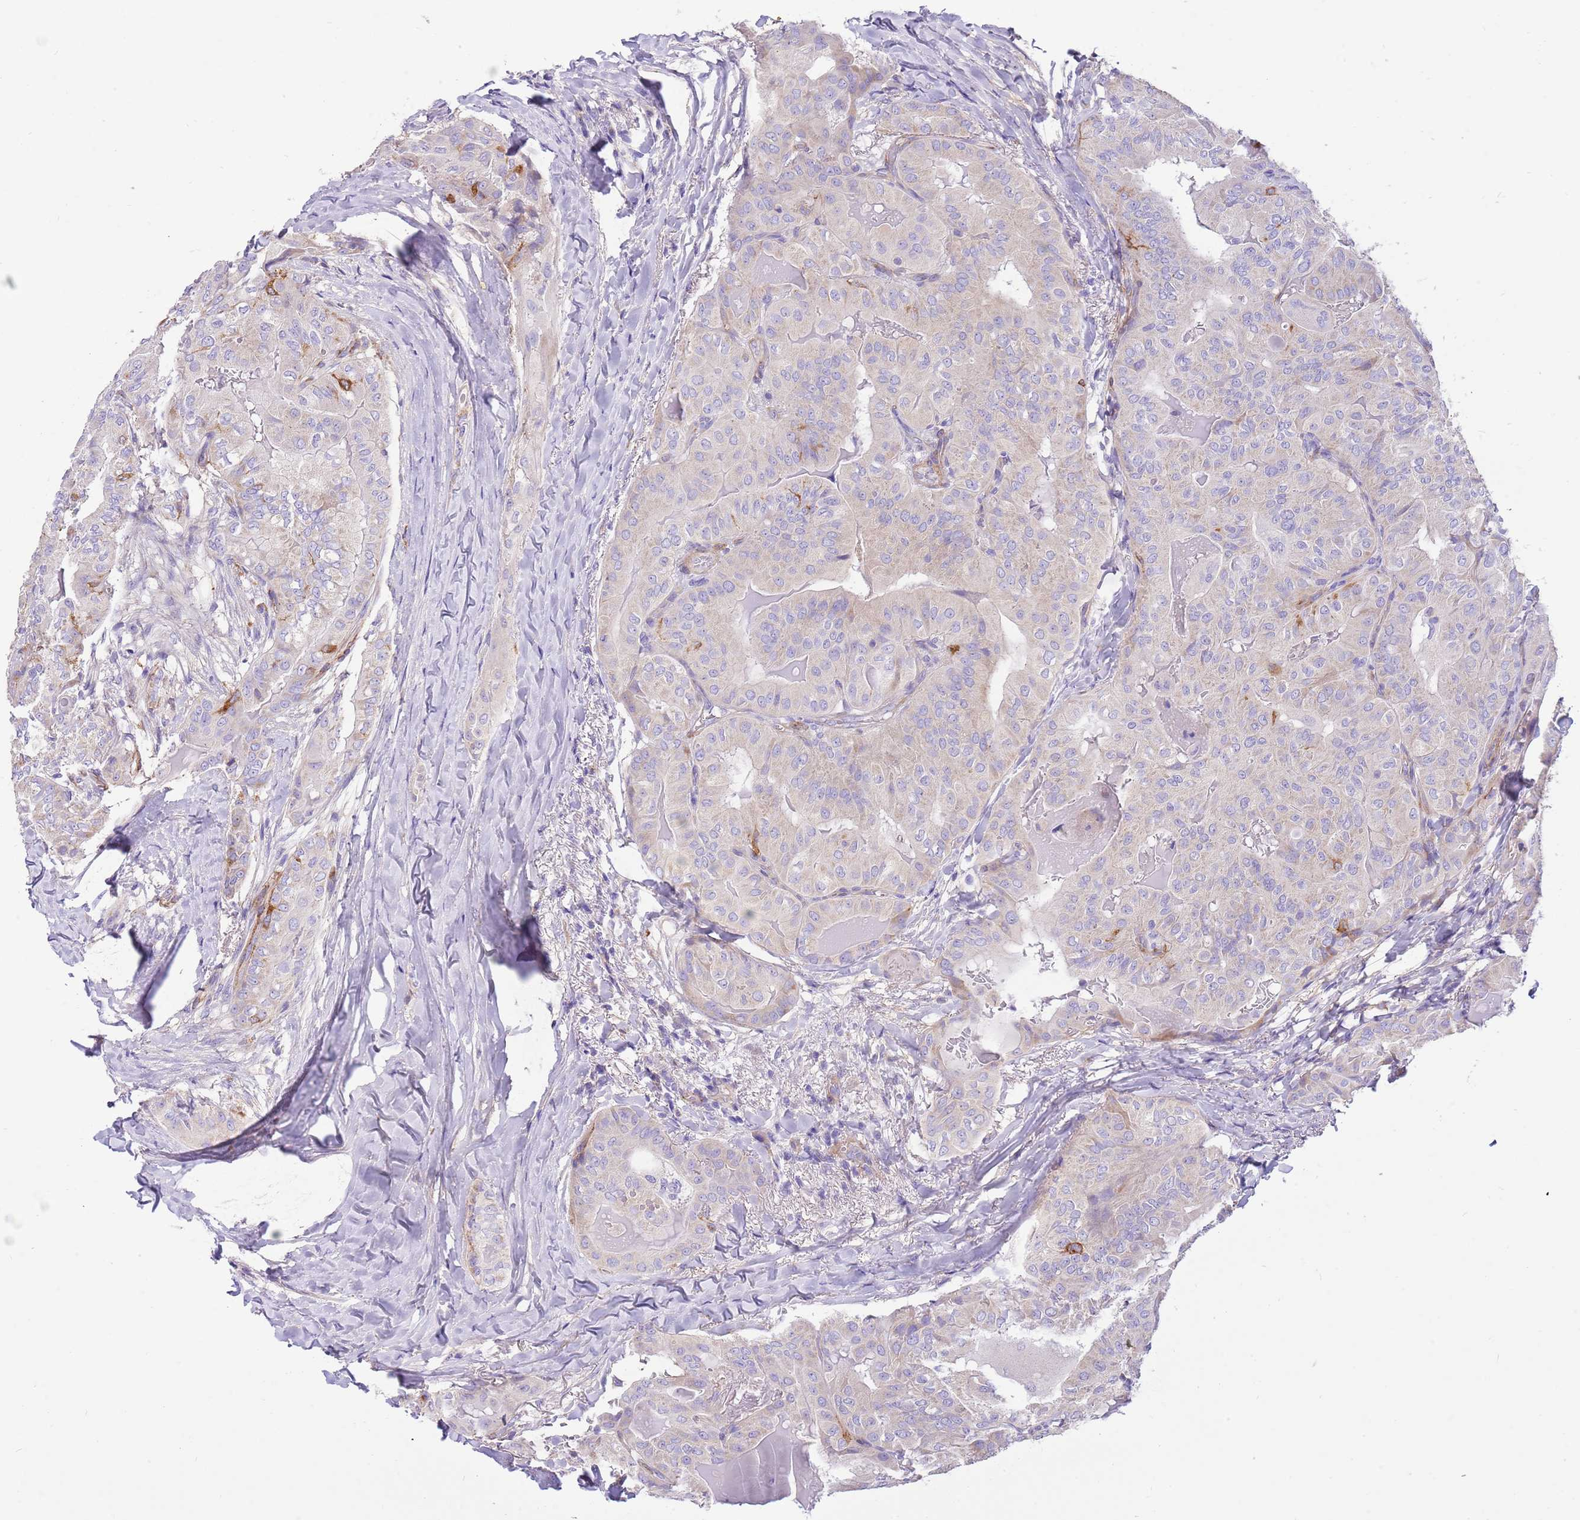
{"staining": {"intensity": "negative", "quantity": "none", "location": "none"}, "tissue": "thyroid cancer", "cell_type": "Tumor cells", "image_type": "cancer", "snomed": [{"axis": "morphology", "description": "Papillary adenocarcinoma, NOS"}, {"axis": "topography", "description": "Thyroid gland"}], "caption": "The image exhibits no significant expression in tumor cells of thyroid cancer.", "gene": "SERINC3", "patient": {"sex": "female", "age": 68}}